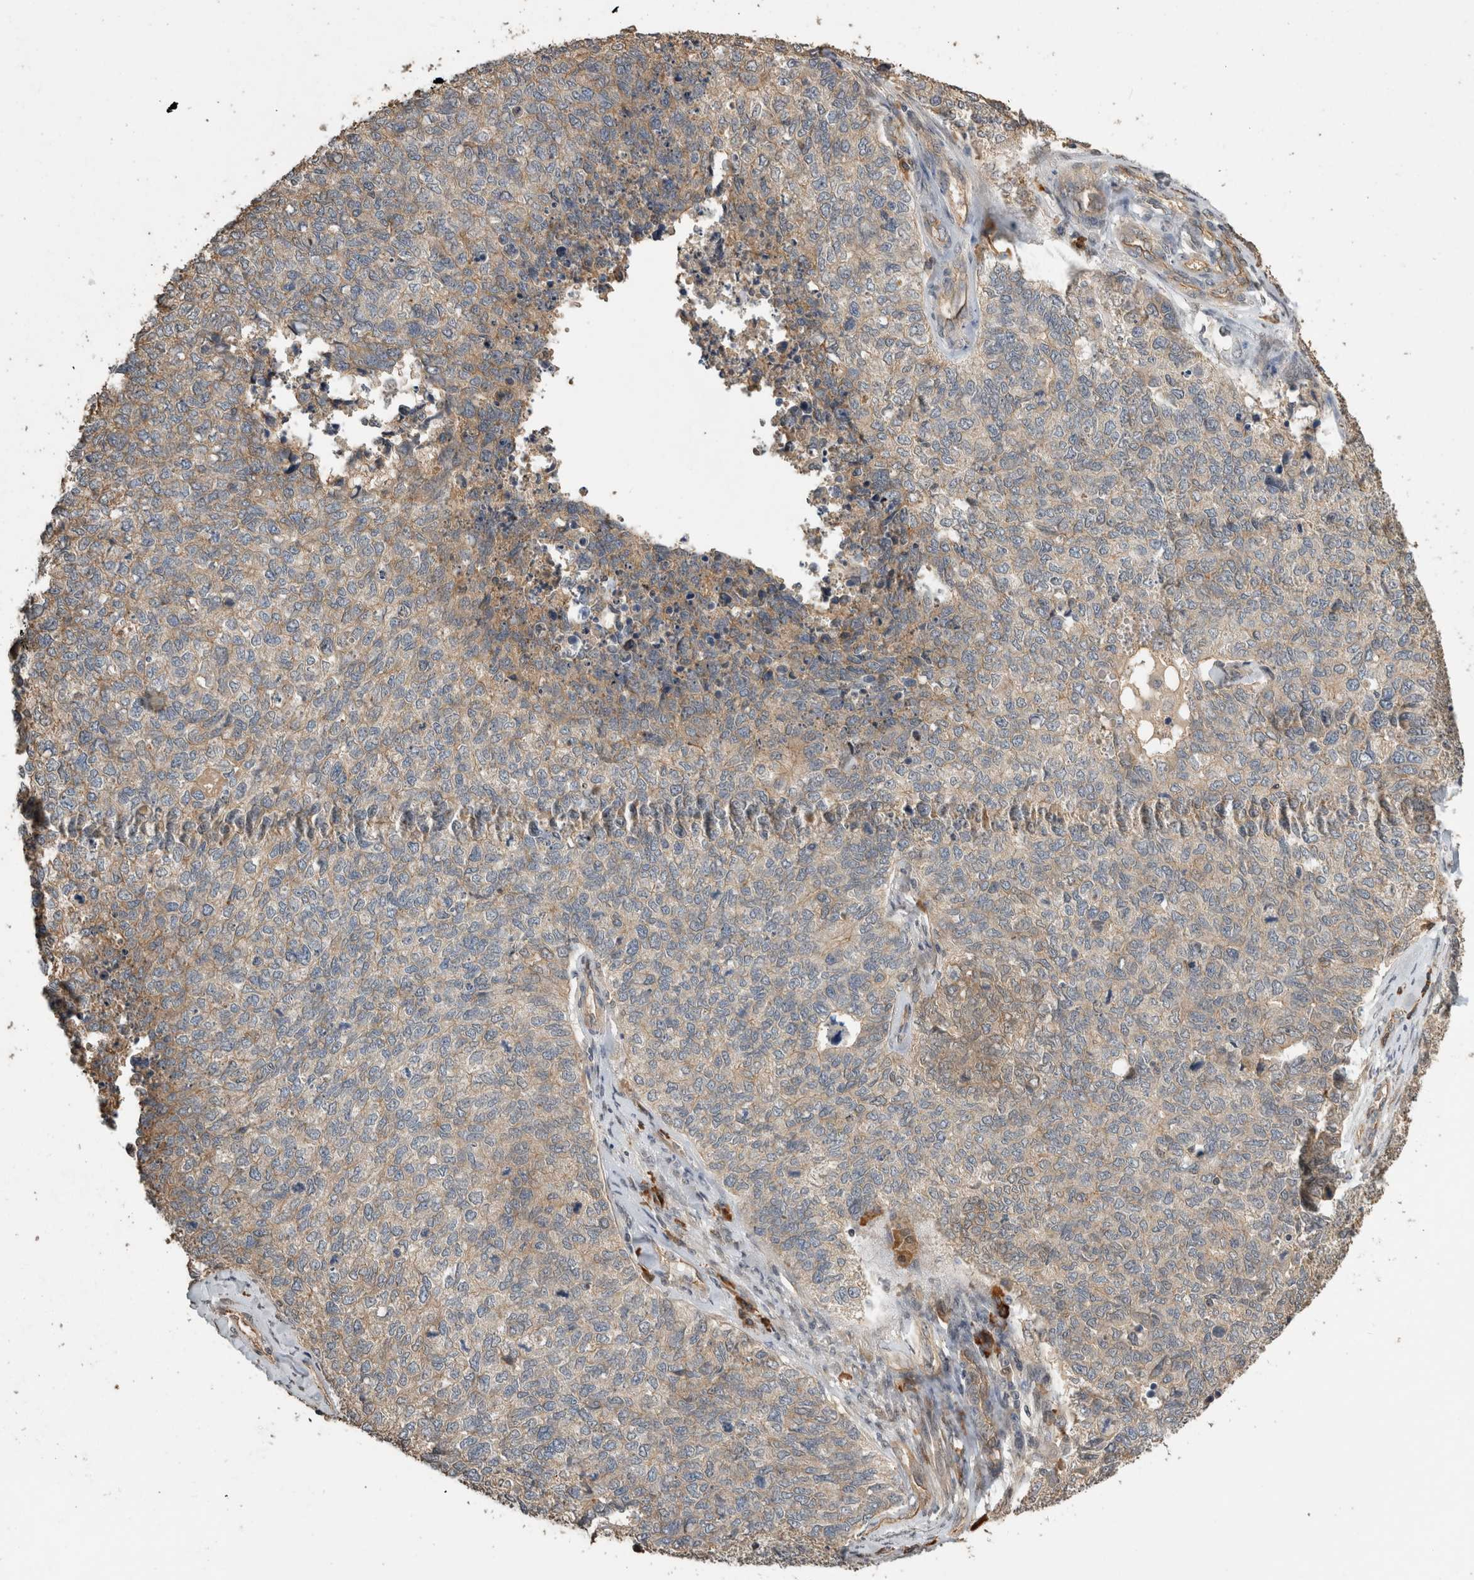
{"staining": {"intensity": "weak", "quantity": ">75%", "location": "cytoplasmic/membranous"}, "tissue": "cervical cancer", "cell_type": "Tumor cells", "image_type": "cancer", "snomed": [{"axis": "morphology", "description": "Squamous cell carcinoma, NOS"}, {"axis": "topography", "description": "Cervix"}], "caption": "IHC staining of cervical squamous cell carcinoma, which exhibits low levels of weak cytoplasmic/membranous staining in about >75% of tumor cells indicating weak cytoplasmic/membranous protein positivity. The staining was performed using DAB (3,3'-diaminobenzidine) (brown) for protein detection and nuclei were counterstained in hematoxylin (blue).", "gene": "RHPN1", "patient": {"sex": "female", "age": 63}}